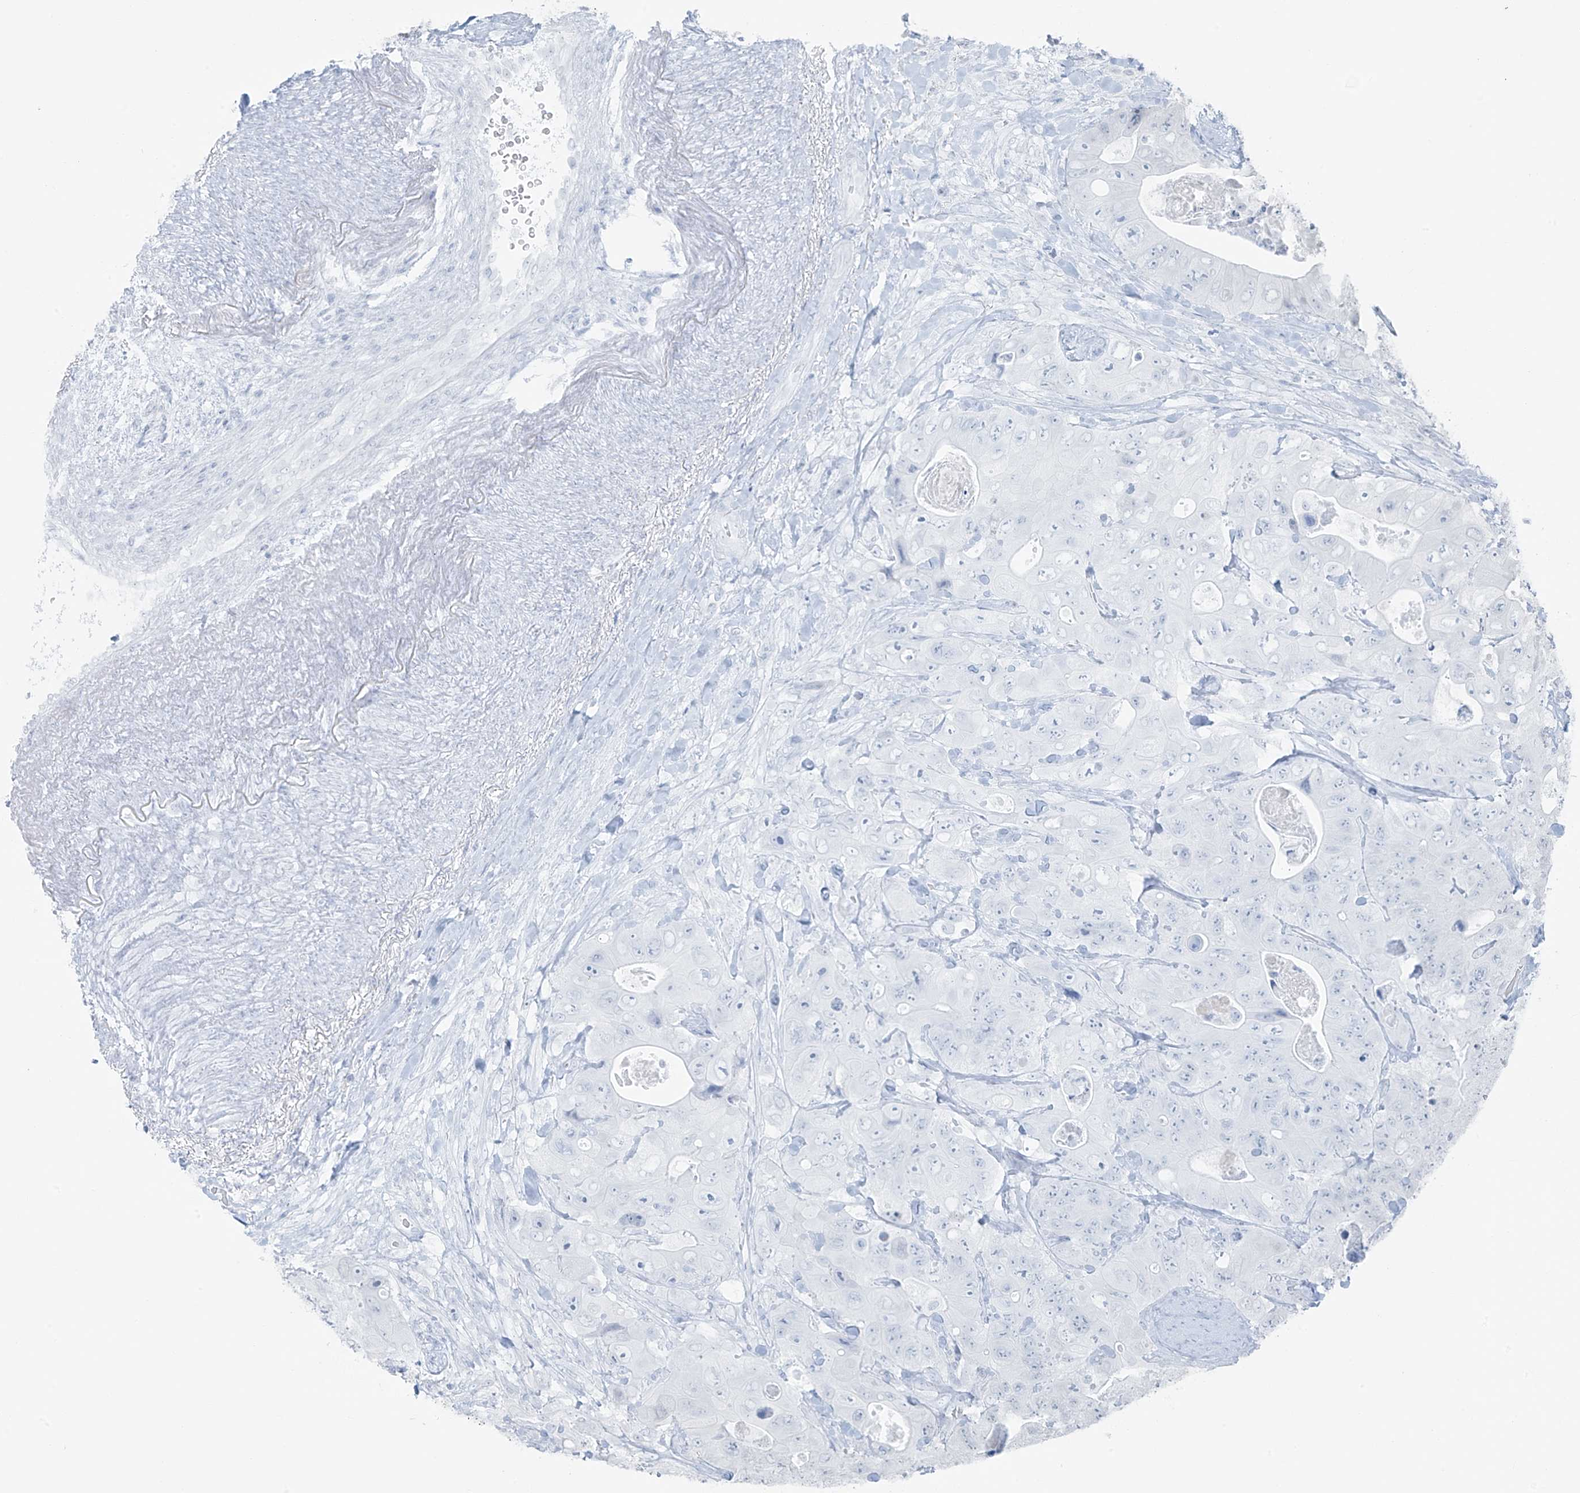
{"staining": {"intensity": "negative", "quantity": "none", "location": "none"}, "tissue": "colorectal cancer", "cell_type": "Tumor cells", "image_type": "cancer", "snomed": [{"axis": "morphology", "description": "Adenocarcinoma, NOS"}, {"axis": "topography", "description": "Colon"}], "caption": "The histopathology image reveals no significant expression in tumor cells of colorectal cancer.", "gene": "TTC22", "patient": {"sex": "female", "age": 46}}